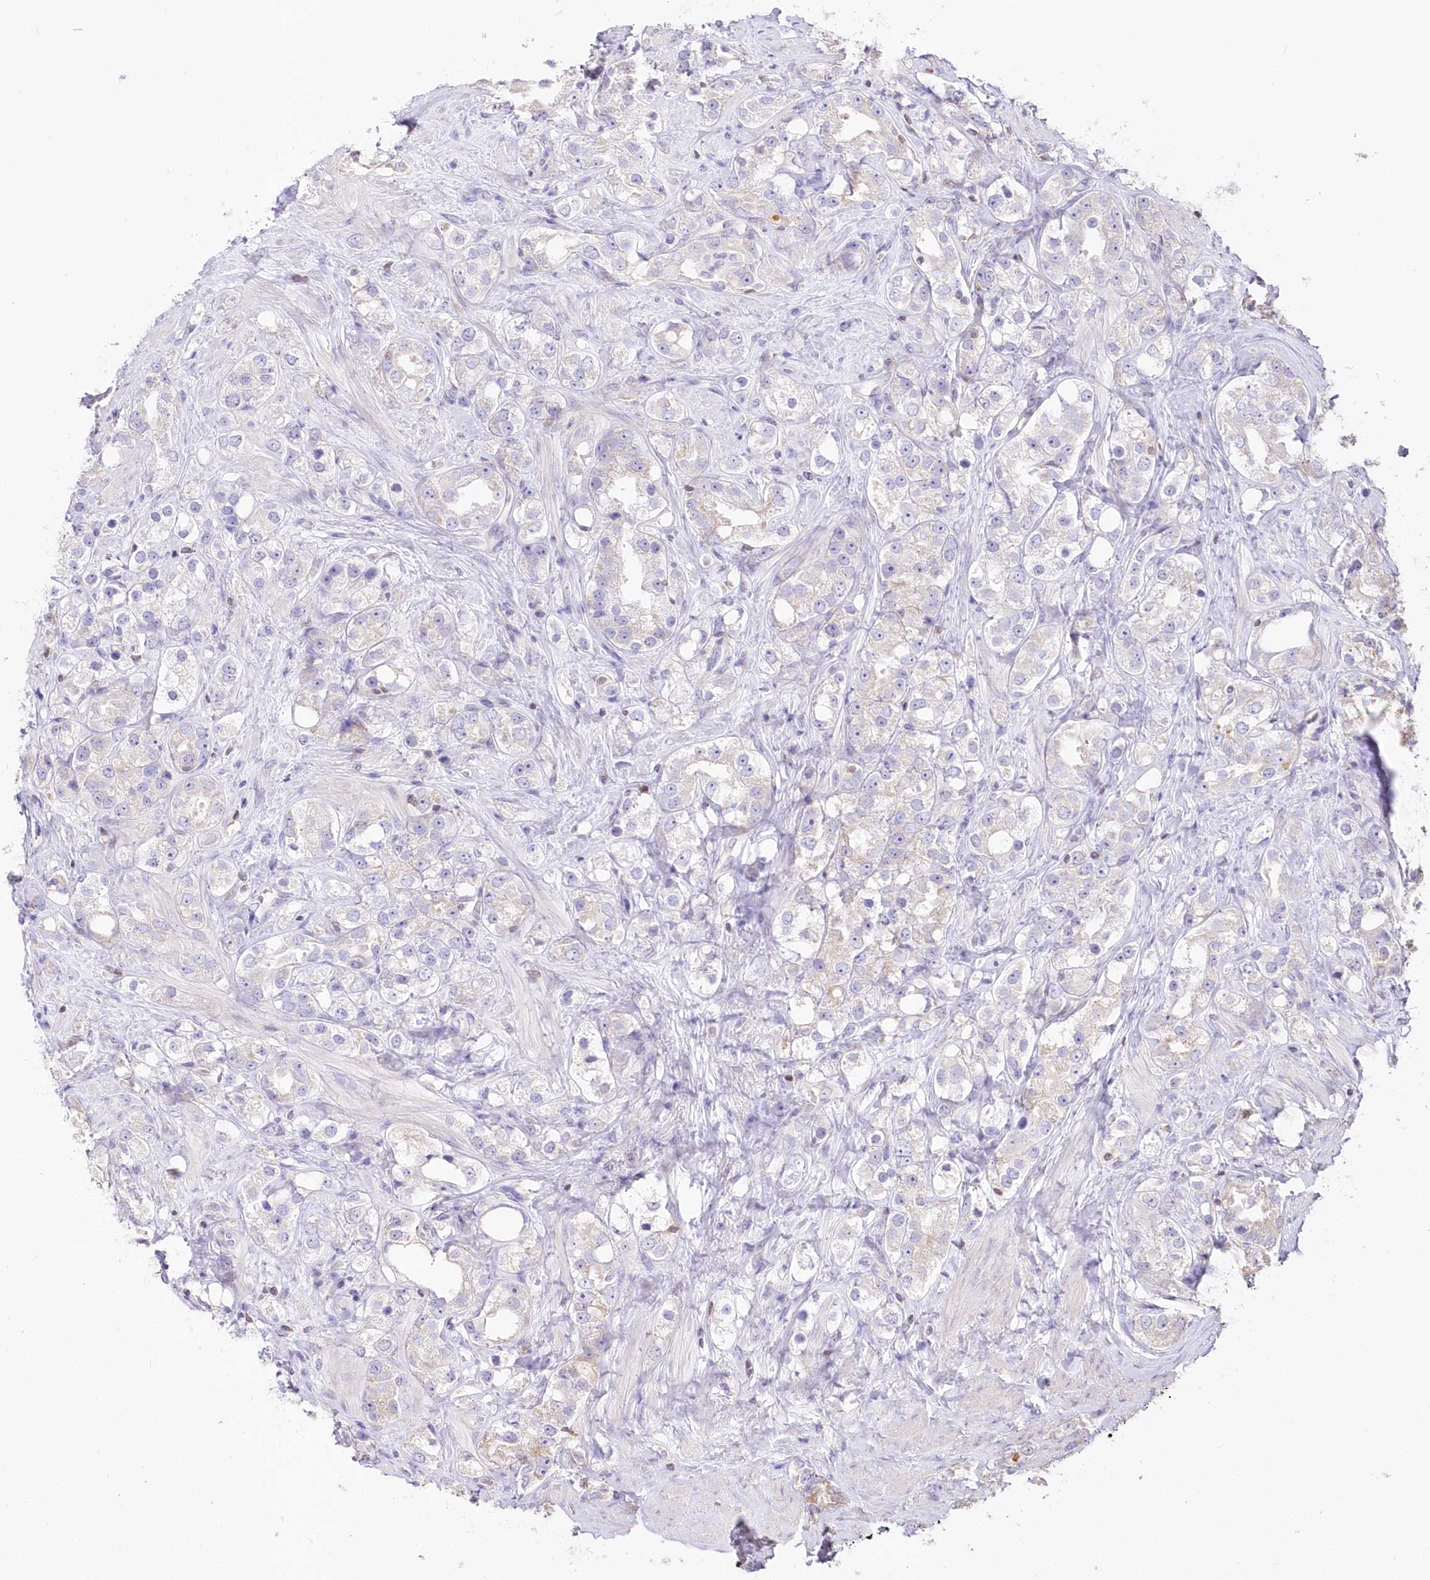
{"staining": {"intensity": "negative", "quantity": "none", "location": "none"}, "tissue": "prostate cancer", "cell_type": "Tumor cells", "image_type": "cancer", "snomed": [{"axis": "morphology", "description": "Adenocarcinoma, NOS"}, {"axis": "topography", "description": "Prostate"}], "caption": "The immunohistochemistry (IHC) histopathology image has no significant expression in tumor cells of prostate cancer tissue.", "gene": "STK17B", "patient": {"sex": "male", "age": 79}}